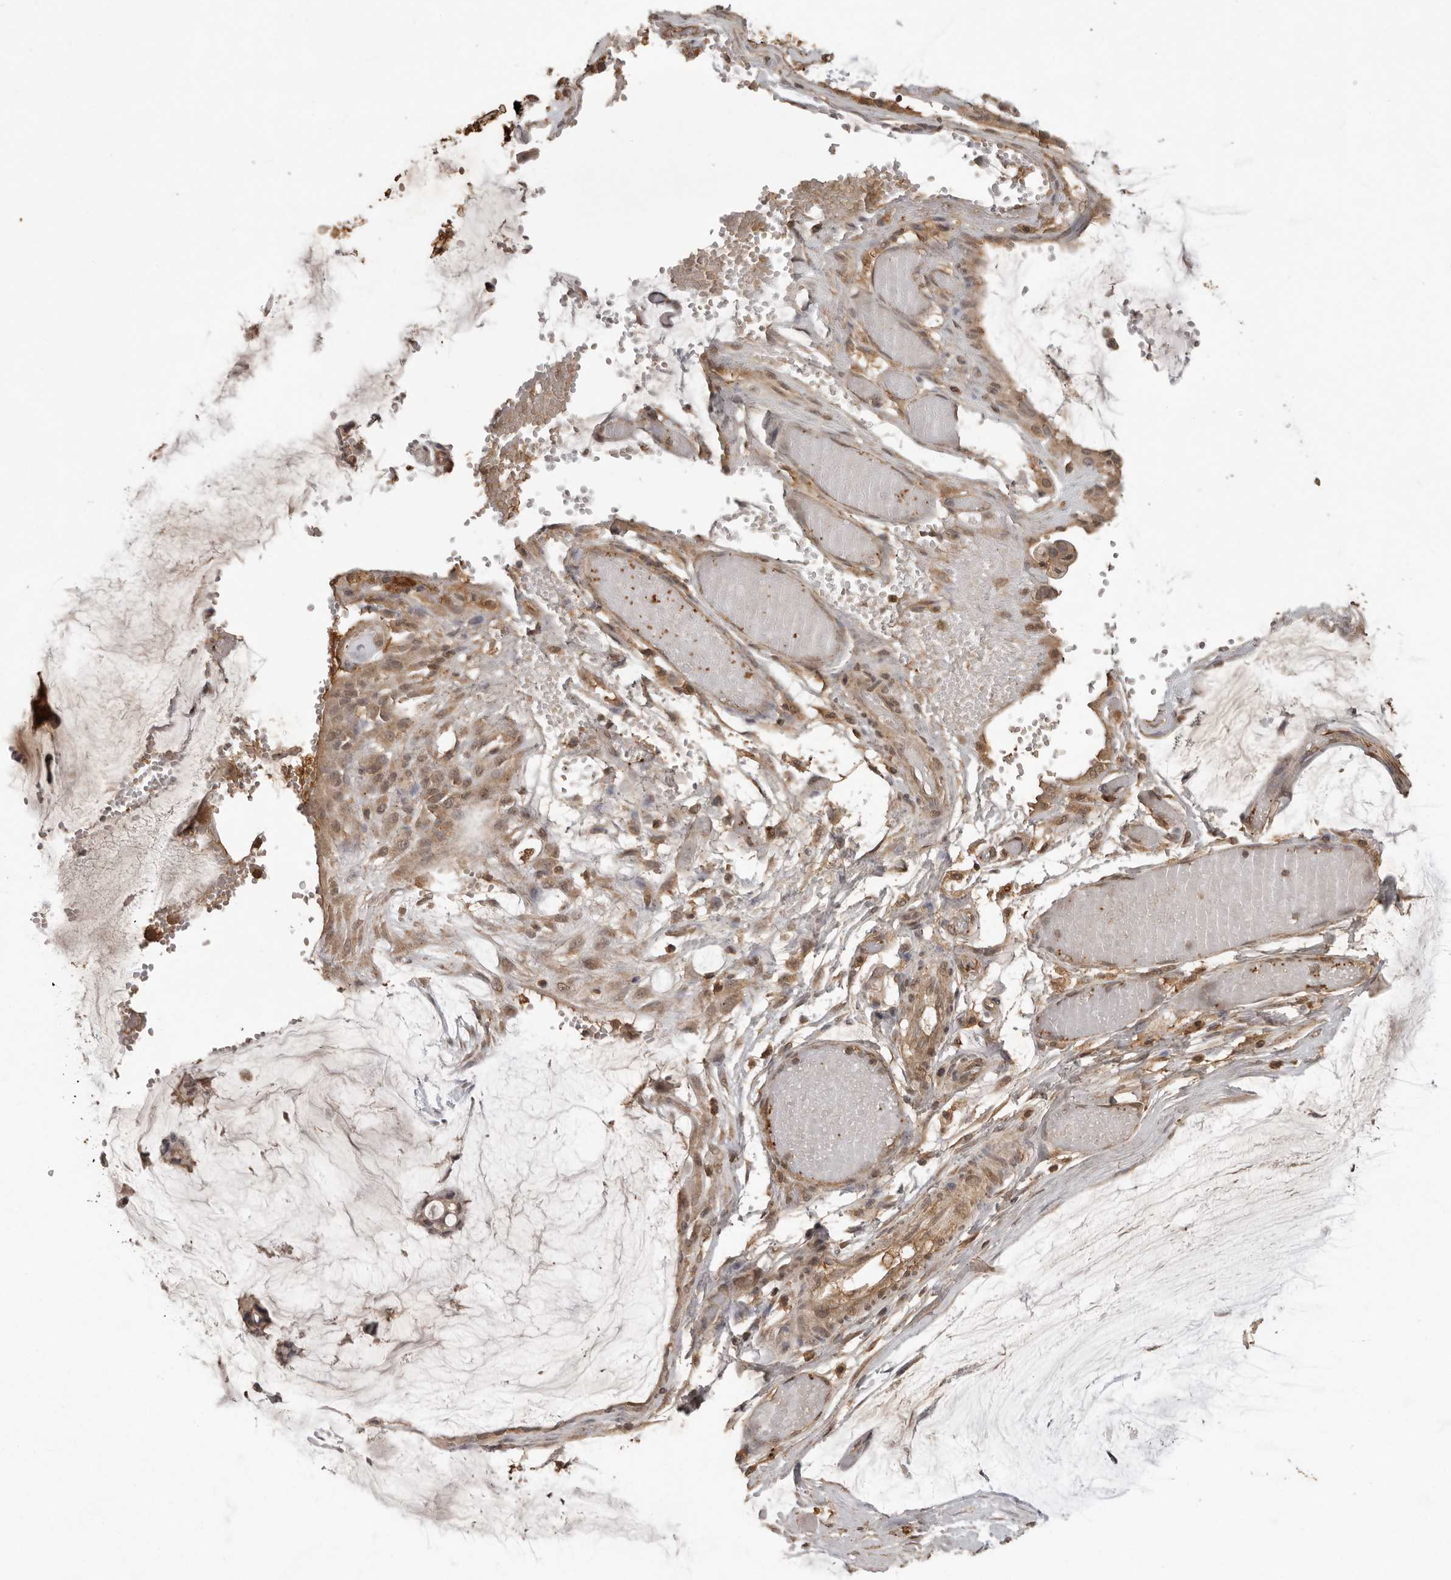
{"staining": {"intensity": "moderate", "quantity": ">75%", "location": "cytoplasmic/membranous"}, "tissue": "ovarian cancer", "cell_type": "Tumor cells", "image_type": "cancer", "snomed": [{"axis": "morphology", "description": "Cystadenocarcinoma, mucinous, NOS"}, {"axis": "topography", "description": "Ovary"}], "caption": "A photomicrograph of human ovarian cancer stained for a protein demonstrates moderate cytoplasmic/membranous brown staining in tumor cells.", "gene": "CTF1", "patient": {"sex": "female", "age": 39}}